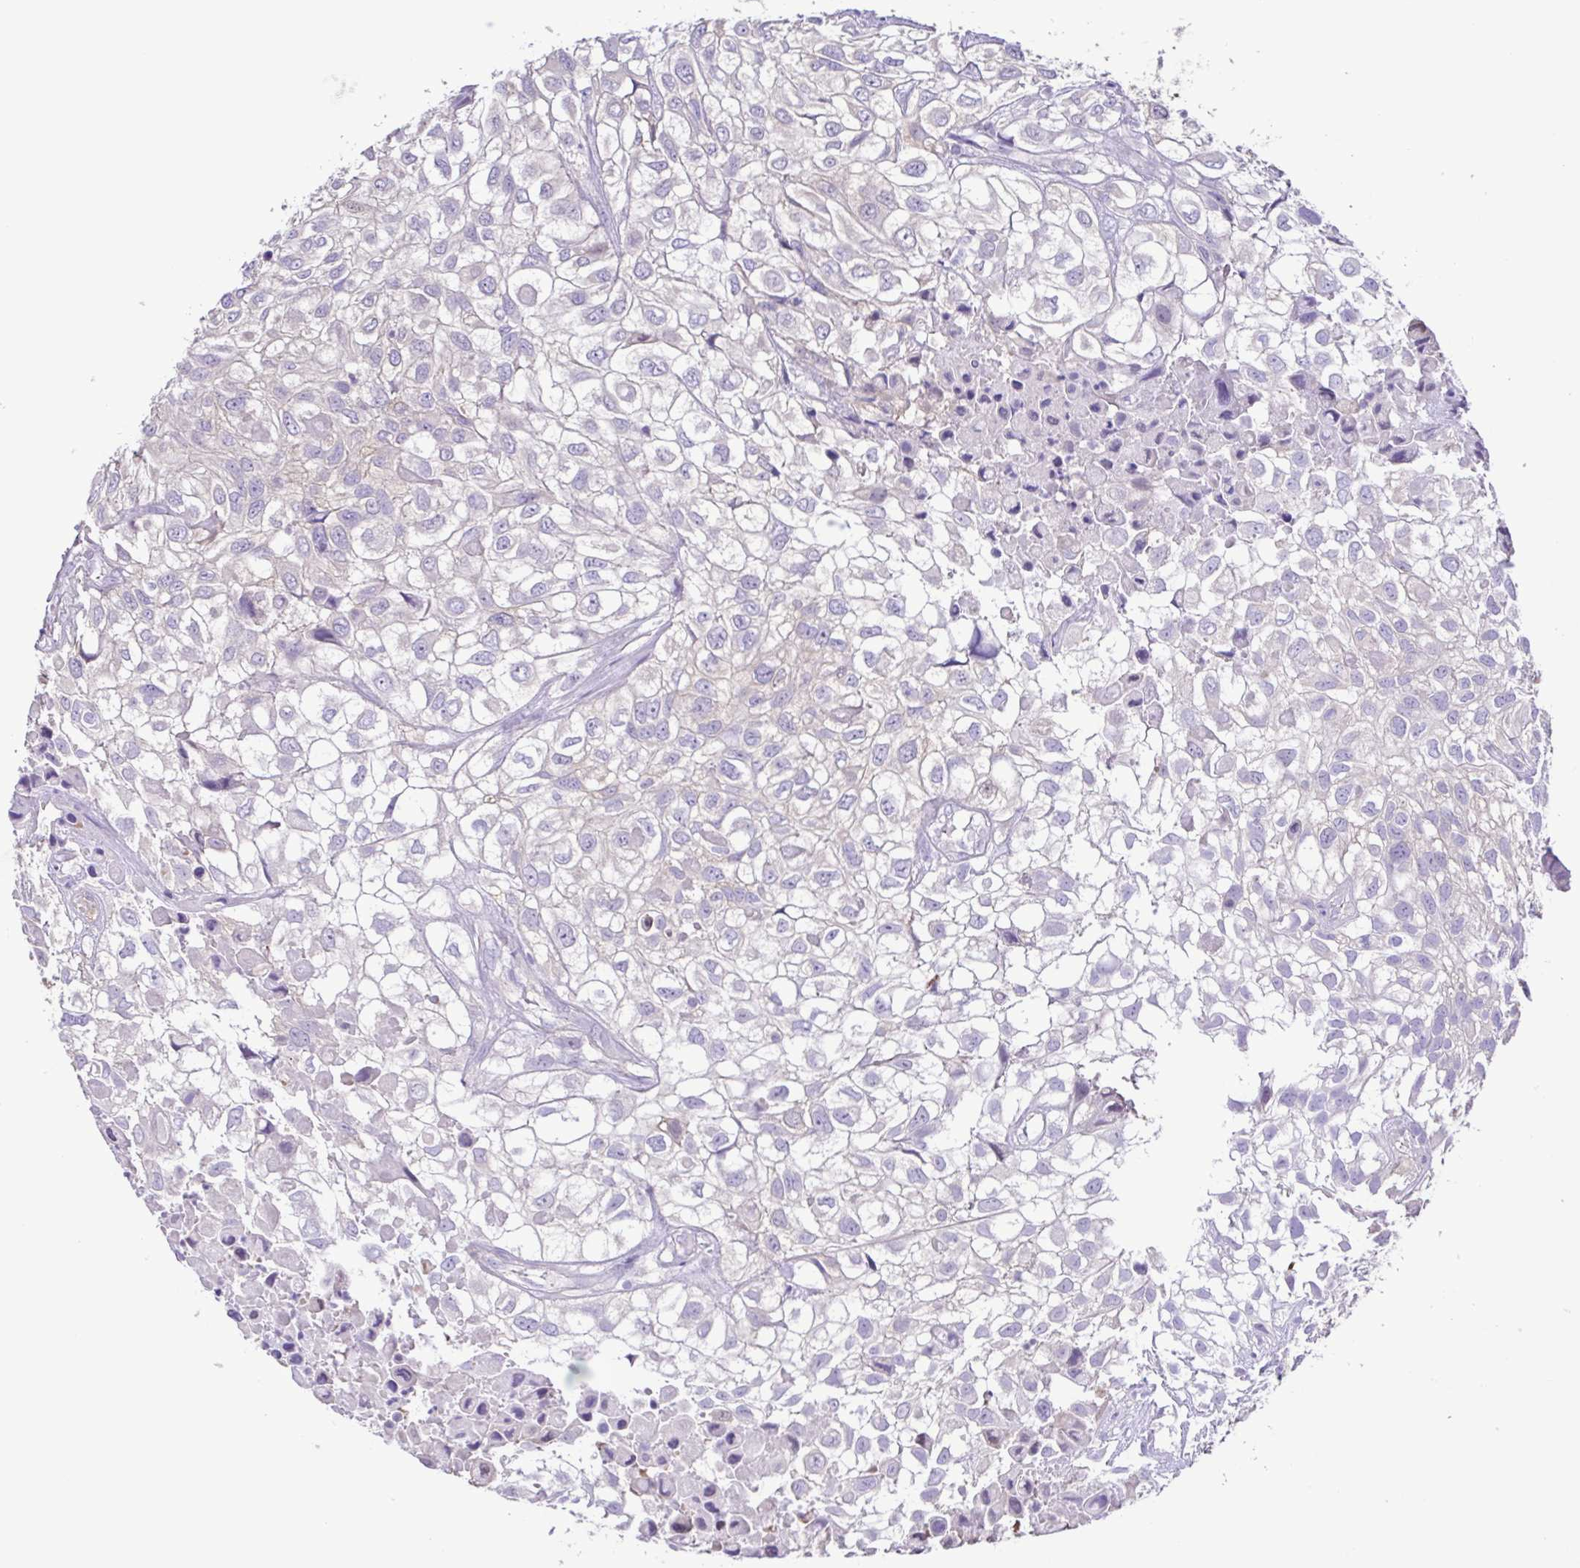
{"staining": {"intensity": "negative", "quantity": "none", "location": "none"}, "tissue": "urothelial cancer", "cell_type": "Tumor cells", "image_type": "cancer", "snomed": [{"axis": "morphology", "description": "Urothelial carcinoma, High grade"}, {"axis": "topography", "description": "Urinary bladder"}], "caption": "This is a micrograph of immunohistochemistry staining of urothelial cancer, which shows no positivity in tumor cells.", "gene": "CYP17A1", "patient": {"sex": "male", "age": 56}}